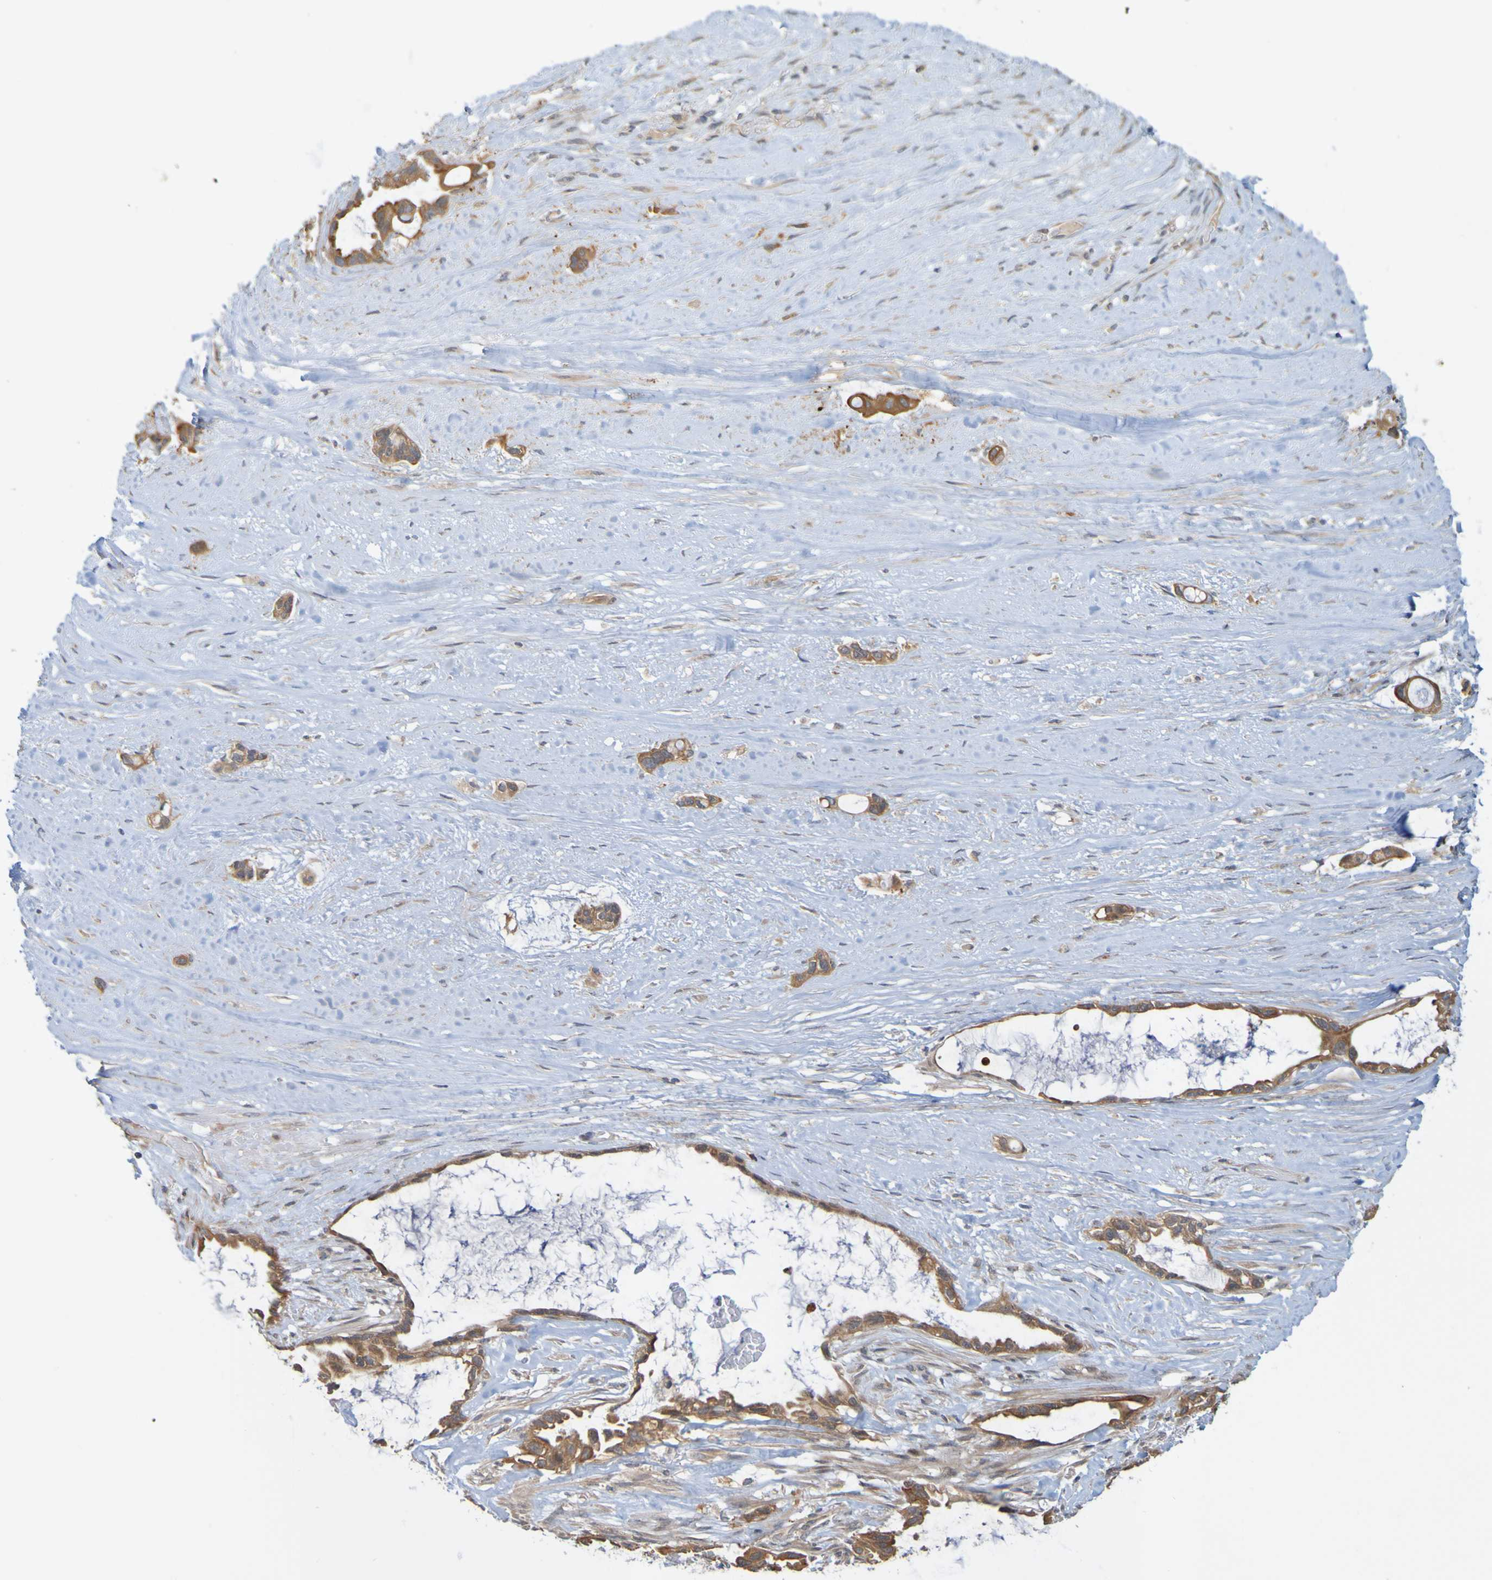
{"staining": {"intensity": "strong", "quantity": ">75%", "location": "cytoplasmic/membranous"}, "tissue": "liver cancer", "cell_type": "Tumor cells", "image_type": "cancer", "snomed": [{"axis": "morphology", "description": "Cholangiocarcinoma"}, {"axis": "topography", "description": "Liver"}], "caption": "Cholangiocarcinoma (liver) was stained to show a protein in brown. There is high levels of strong cytoplasmic/membranous staining in approximately >75% of tumor cells.", "gene": "NAV2", "patient": {"sex": "female", "age": 65}}